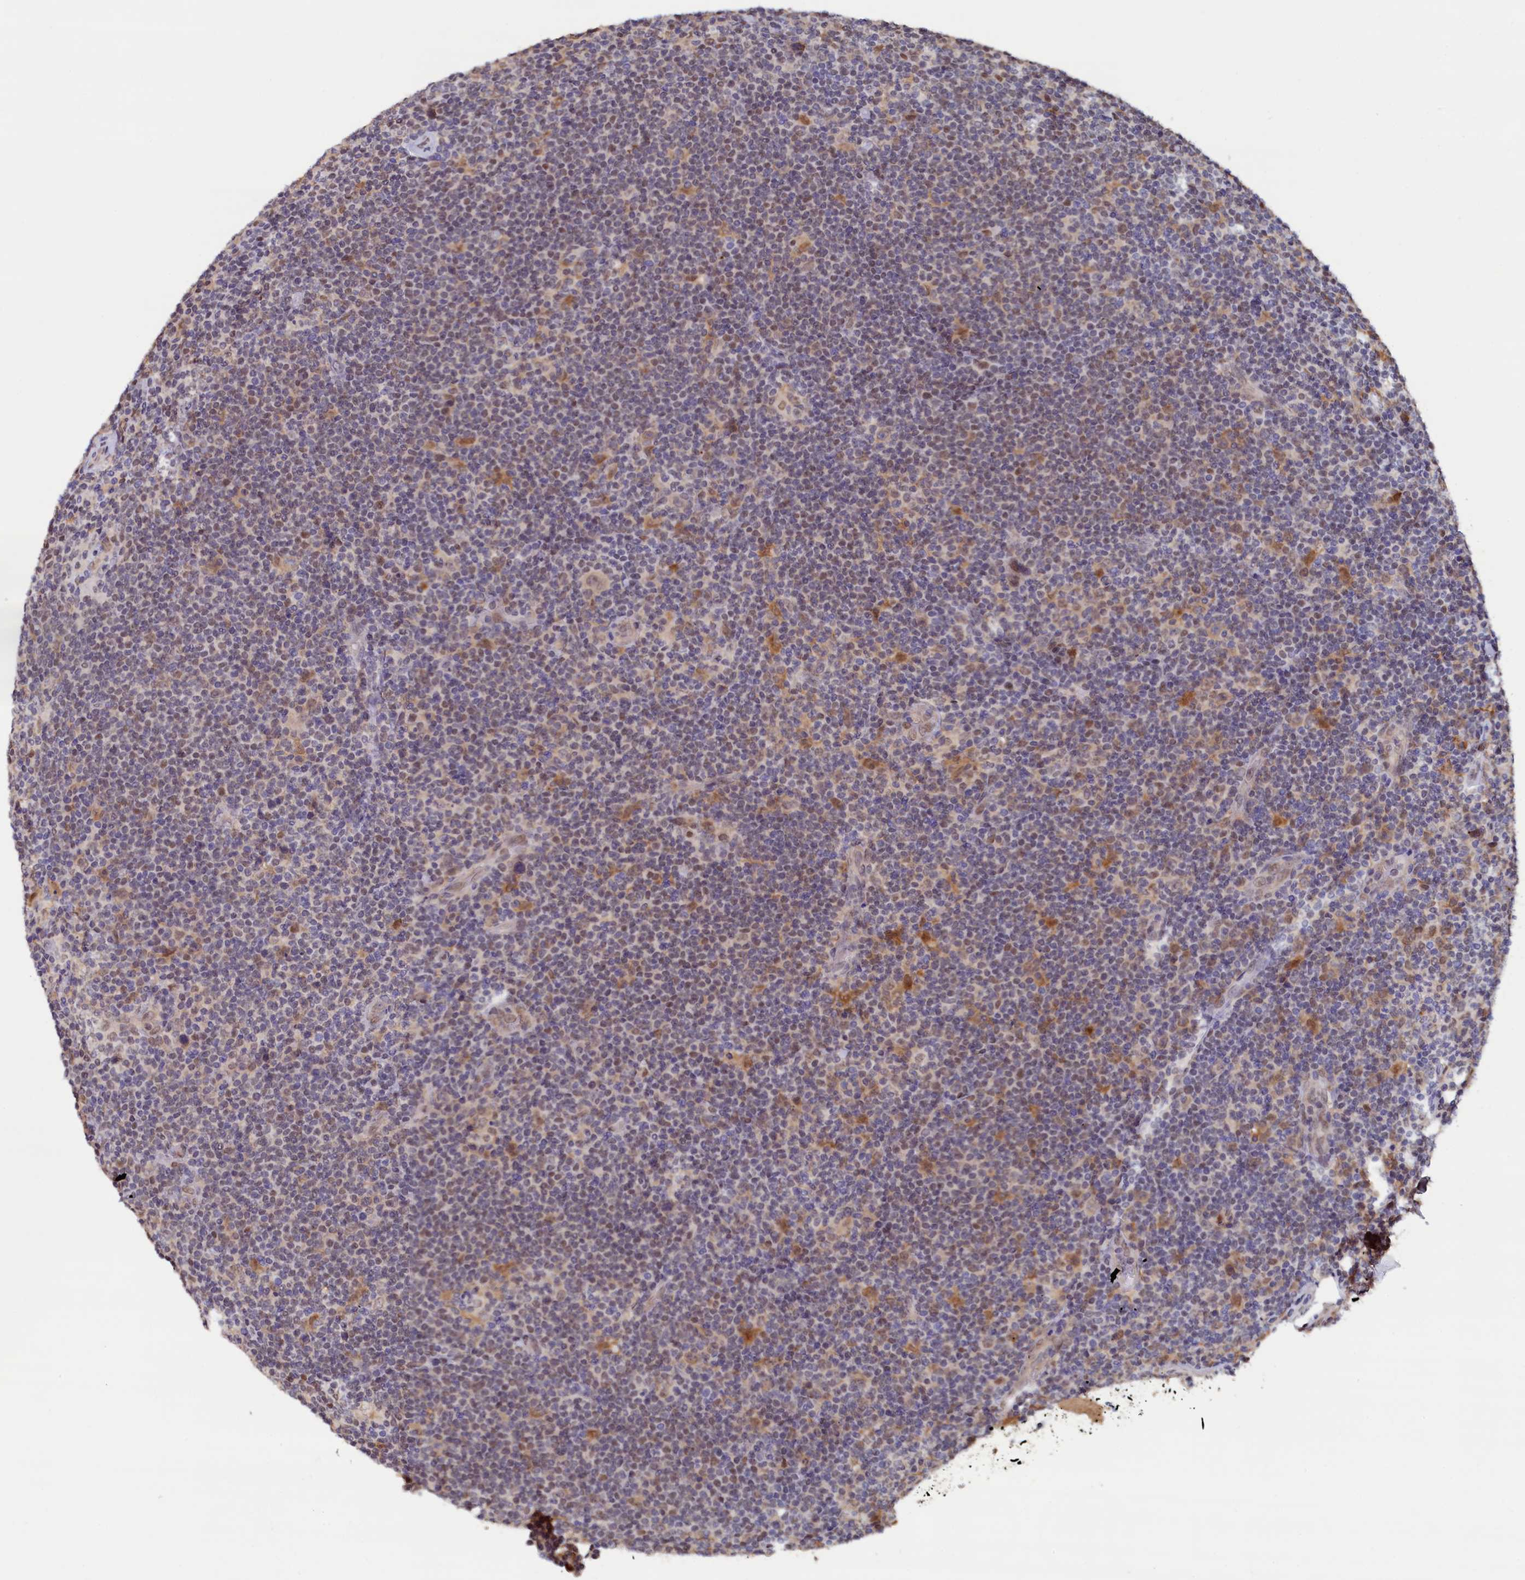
{"staining": {"intensity": "weak", "quantity": "25%-75%", "location": "cytoplasmic/membranous"}, "tissue": "lymphoma", "cell_type": "Tumor cells", "image_type": "cancer", "snomed": [{"axis": "morphology", "description": "Hodgkin's disease, NOS"}, {"axis": "topography", "description": "Lymph node"}], "caption": "Protein positivity by immunohistochemistry reveals weak cytoplasmic/membranous expression in approximately 25%-75% of tumor cells in Hodgkin's disease. (DAB IHC, brown staining for protein, blue staining for nuclei).", "gene": "AHCY", "patient": {"sex": "female", "age": 57}}